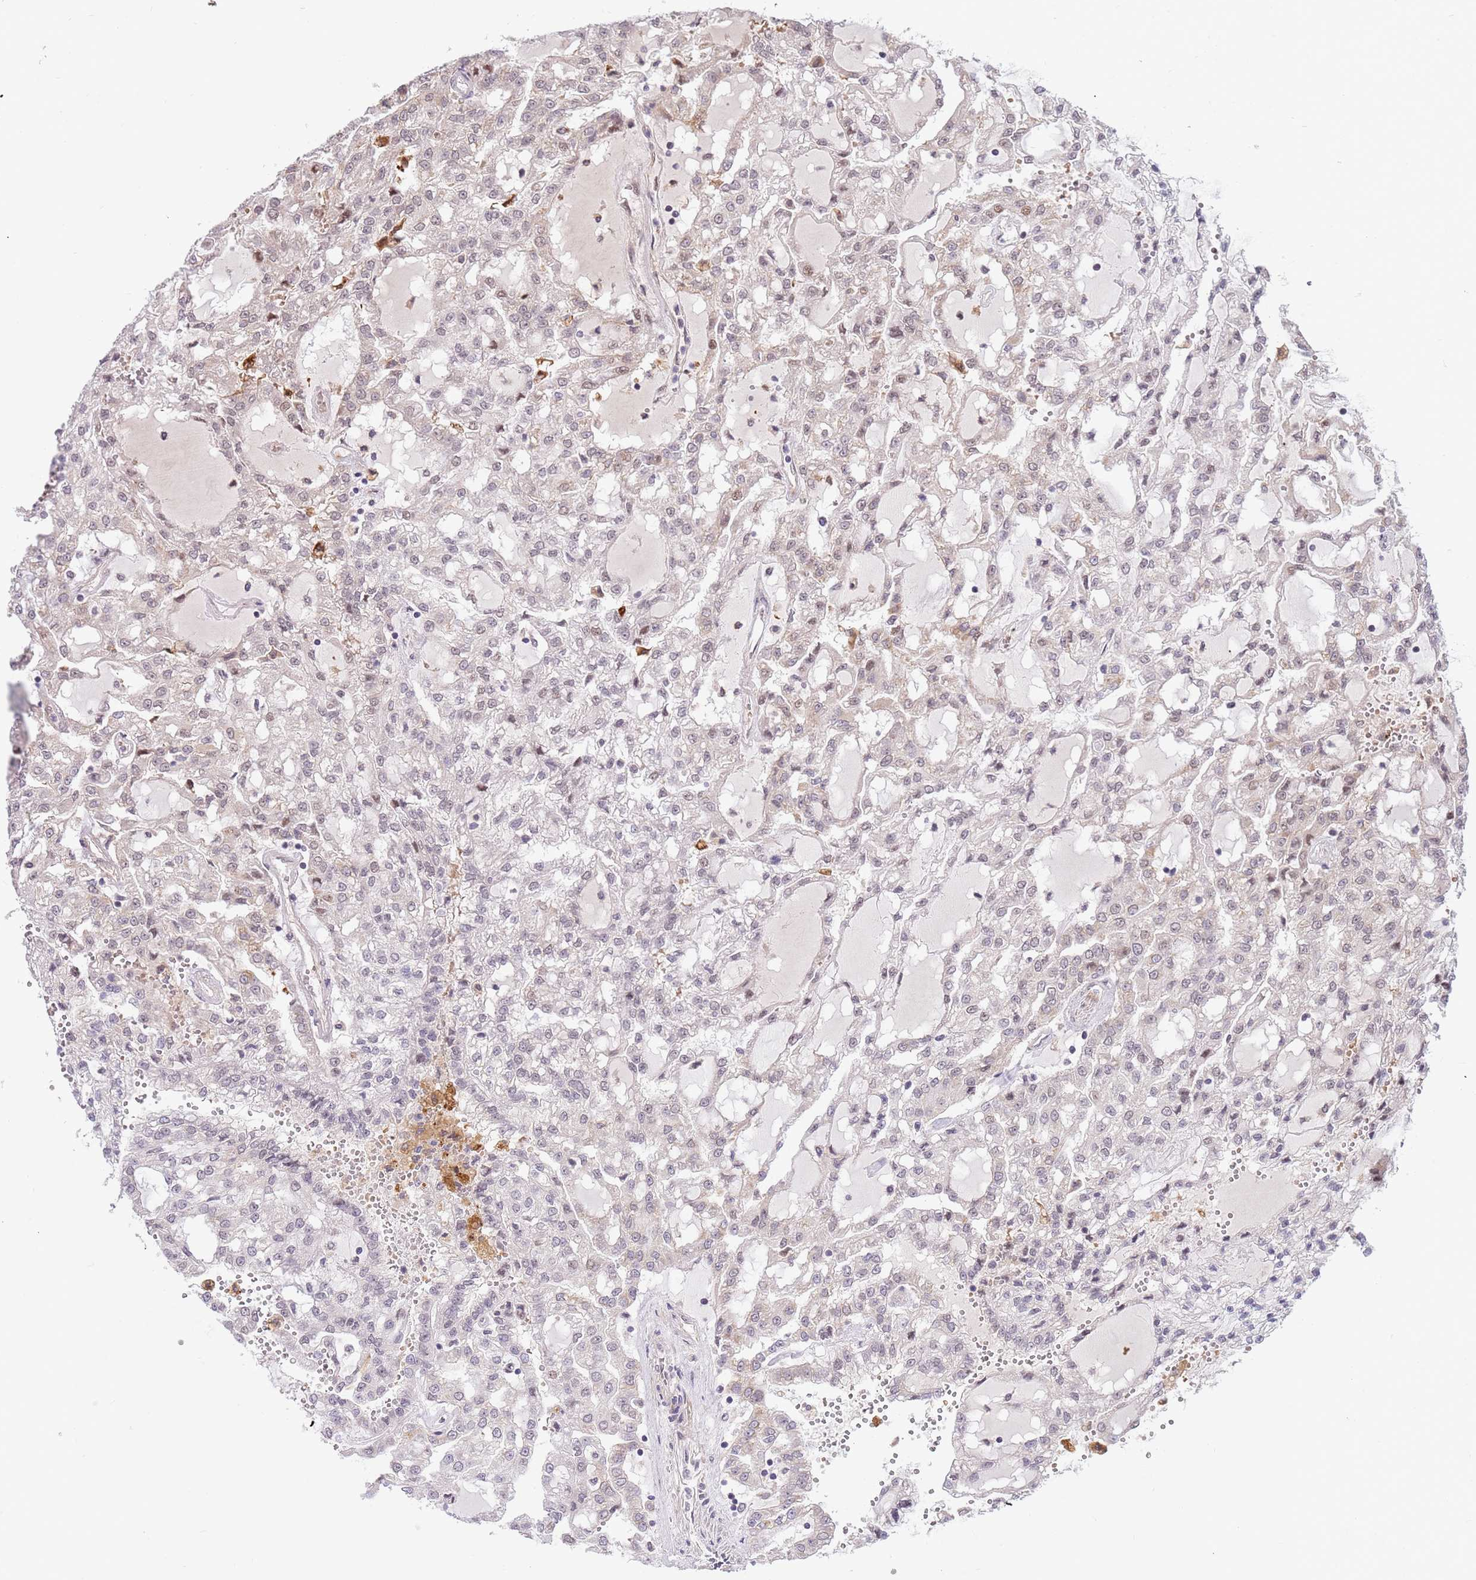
{"staining": {"intensity": "weak", "quantity": "<25%", "location": "cytoplasmic/membranous"}, "tissue": "renal cancer", "cell_type": "Tumor cells", "image_type": "cancer", "snomed": [{"axis": "morphology", "description": "Adenocarcinoma, NOS"}, {"axis": "topography", "description": "Kidney"}], "caption": "An image of human renal adenocarcinoma is negative for staining in tumor cells.", "gene": "HAUS3", "patient": {"sex": "male", "age": 63}}